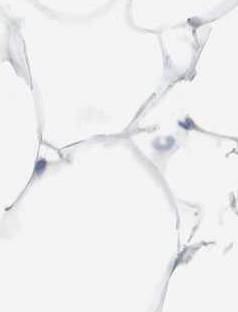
{"staining": {"intensity": "negative", "quantity": "none", "location": "none"}, "tissue": "adipose tissue", "cell_type": "Adipocytes", "image_type": "normal", "snomed": [{"axis": "morphology", "description": "Normal tissue, NOS"}, {"axis": "topography", "description": "Breast"}, {"axis": "topography", "description": "Adipose tissue"}], "caption": "IHC image of benign human adipose tissue stained for a protein (brown), which shows no staining in adipocytes.", "gene": "RPS12", "patient": {"sex": "female", "age": 25}}